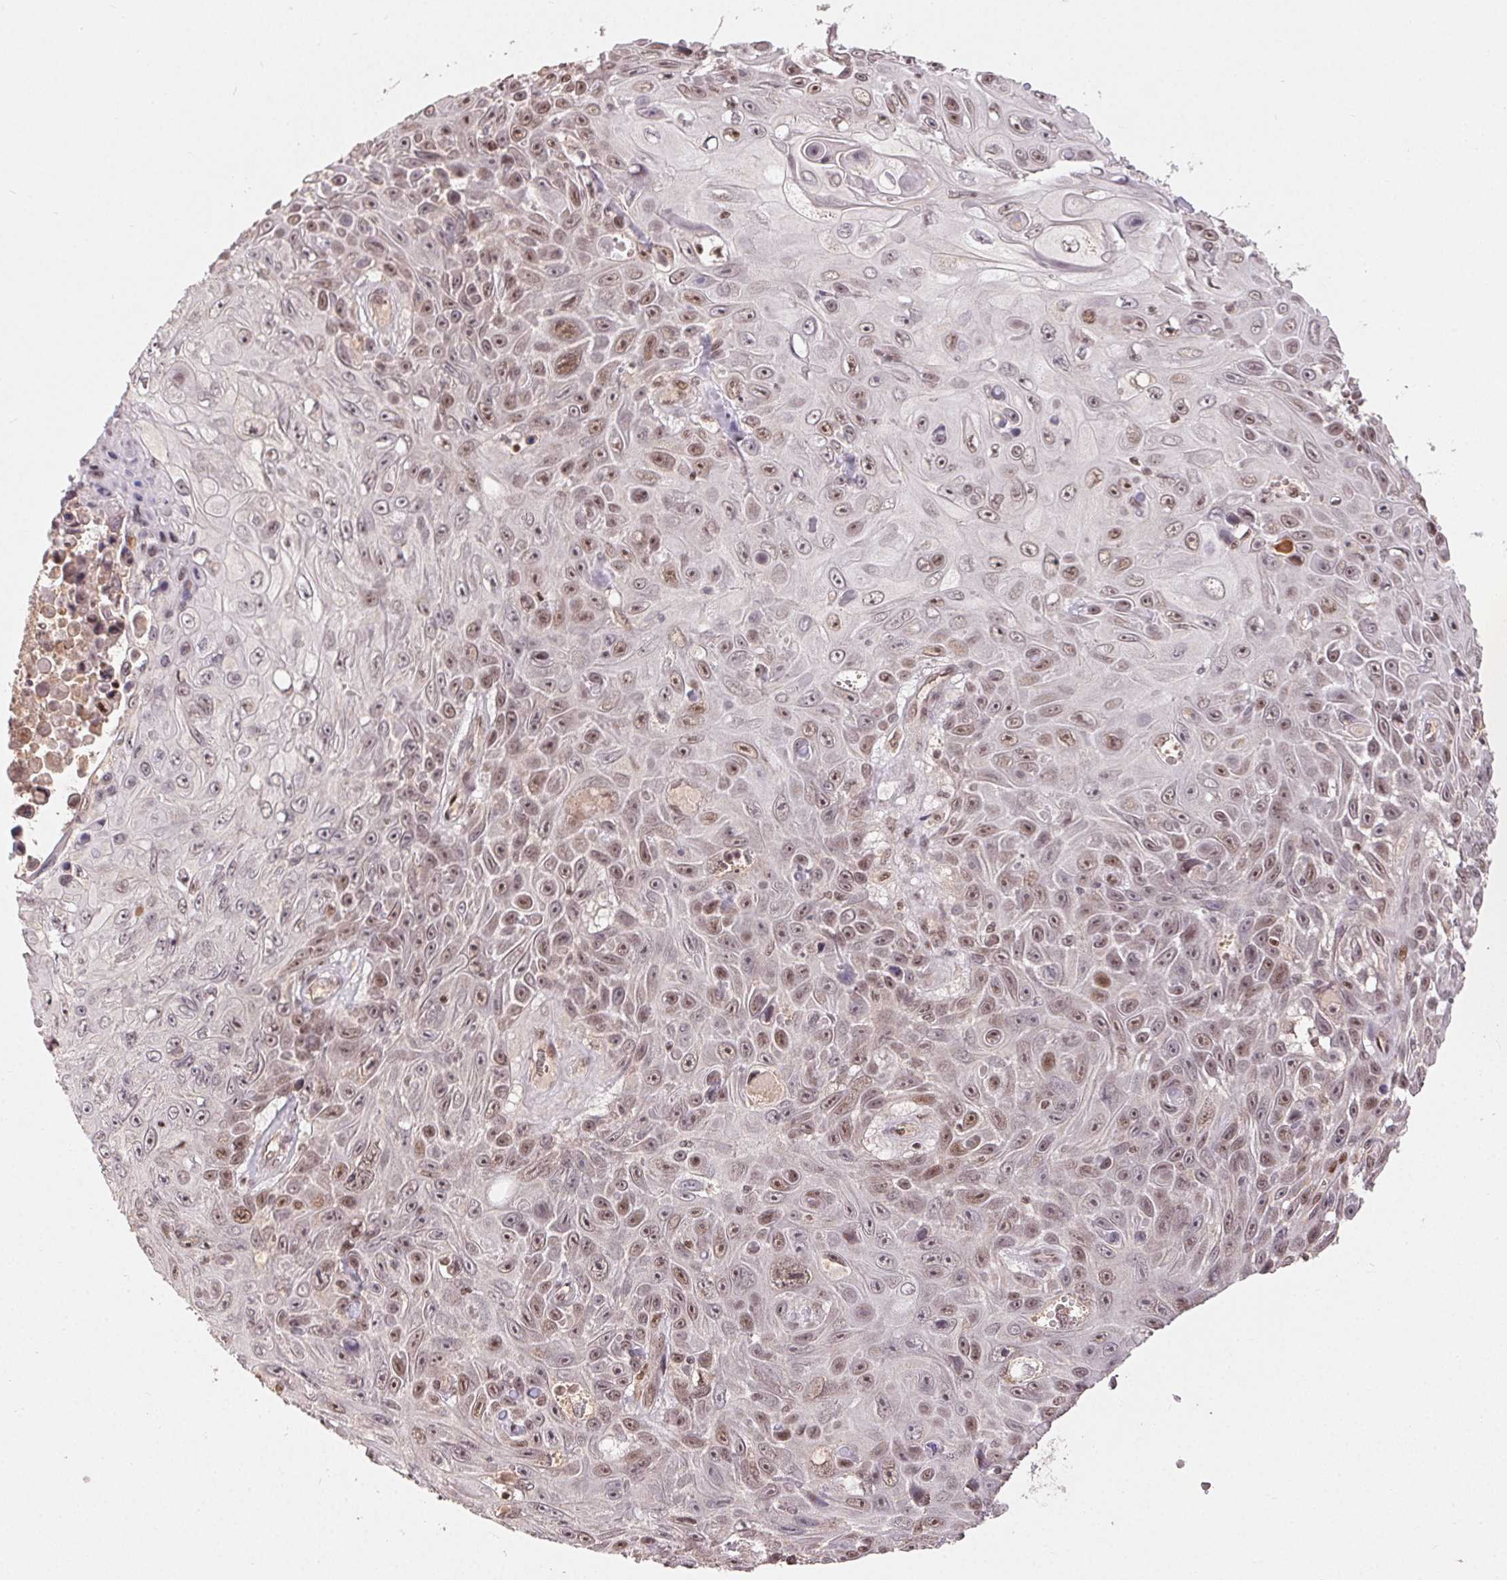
{"staining": {"intensity": "moderate", "quantity": ">75%", "location": "nuclear"}, "tissue": "skin cancer", "cell_type": "Tumor cells", "image_type": "cancer", "snomed": [{"axis": "morphology", "description": "Squamous cell carcinoma, NOS"}, {"axis": "topography", "description": "Skin"}], "caption": "This image exhibits squamous cell carcinoma (skin) stained with IHC to label a protein in brown. The nuclear of tumor cells show moderate positivity for the protein. Nuclei are counter-stained blue.", "gene": "MAPKAPK2", "patient": {"sex": "male", "age": 82}}